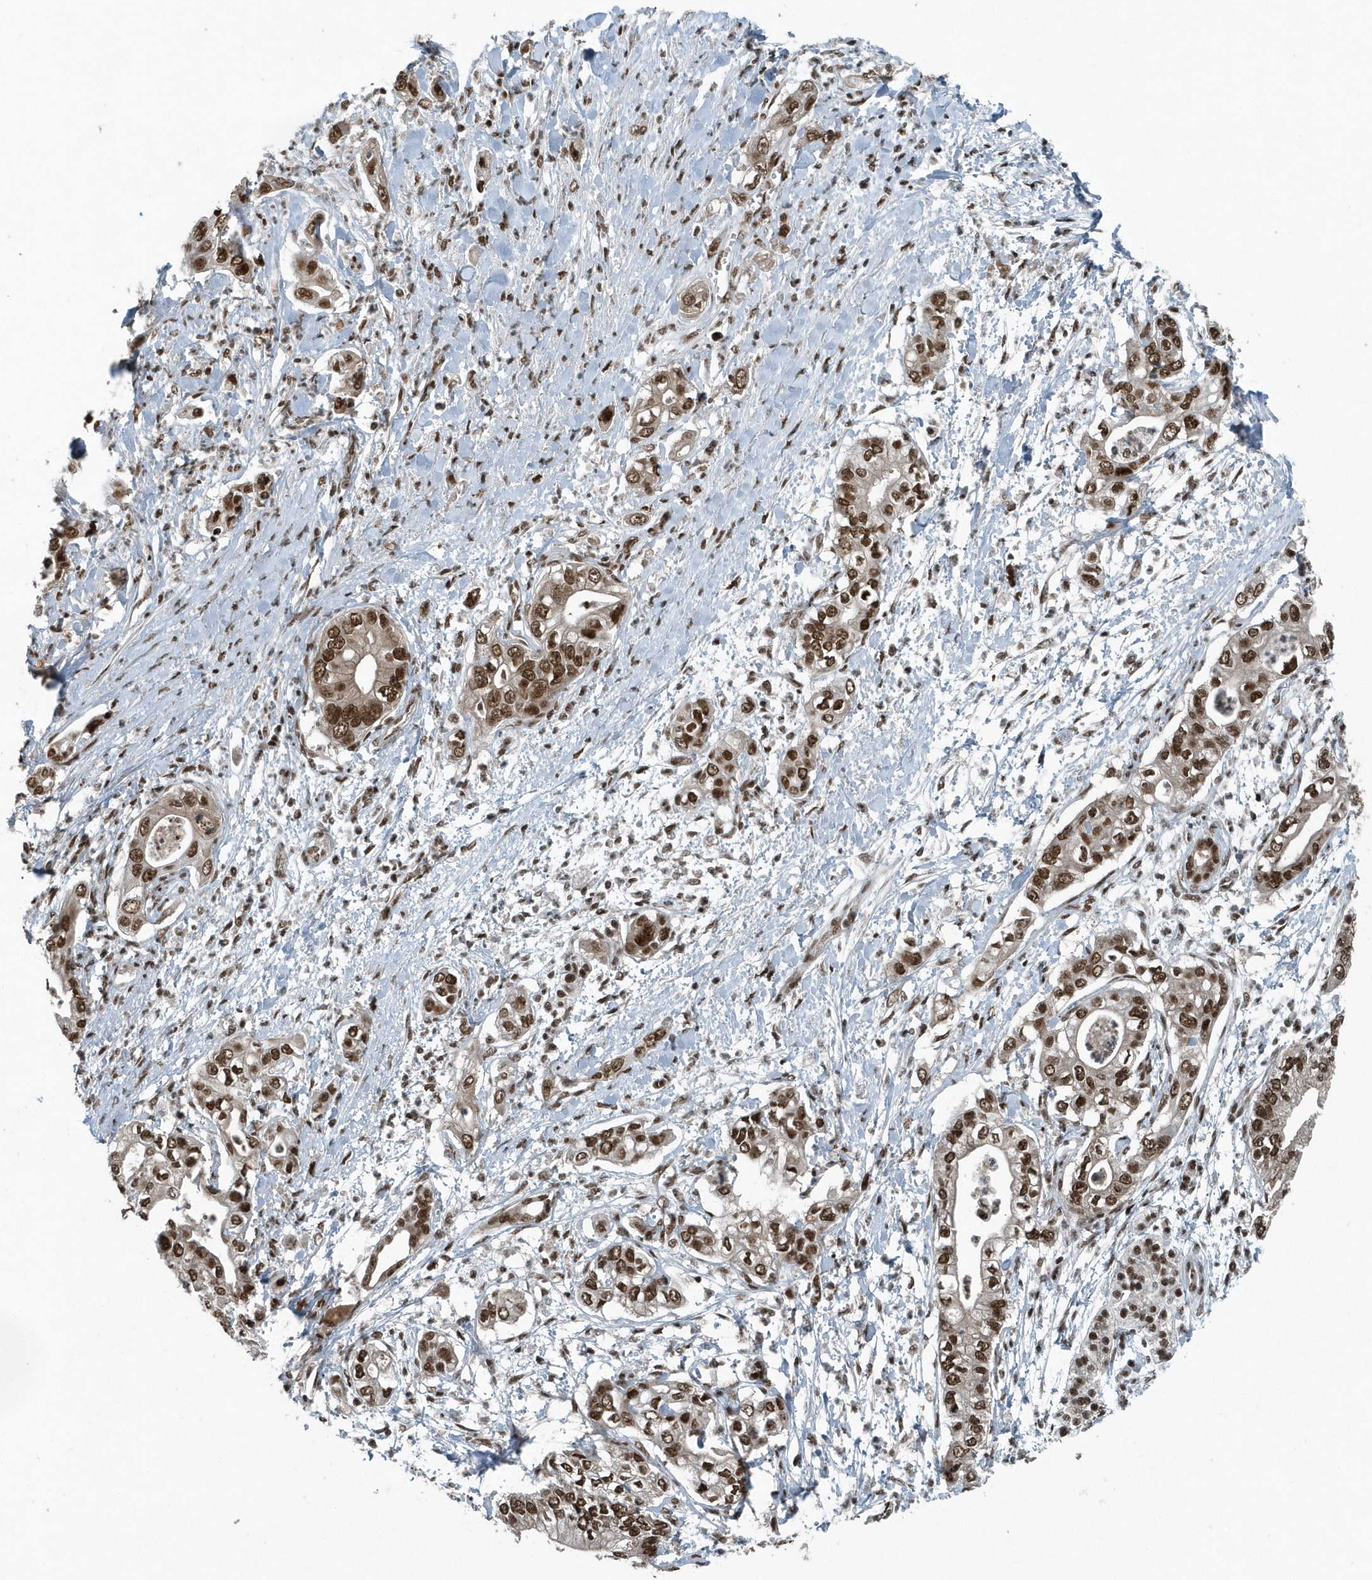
{"staining": {"intensity": "strong", "quantity": ">75%", "location": "nuclear"}, "tissue": "pancreatic cancer", "cell_type": "Tumor cells", "image_type": "cancer", "snomed": [{"axis": "morphology", "description": "Adenocarcinoma, NOS"}, {"axis": "topography", "description": "Pancreas"}], "caption": "Adenocarcinoma (pancreatic) stained with DAB (3,3'-diaminobenzidine) immunohistochemistry (IHC) exhibits high levels of strong nuclear expression in about >75% of tumor cells. (DAB (3,3'-diaminobenzidine) IHC, brown staining for protein, blue staining for nuclei).", "gene": "YTHDC1", "patient": {"sex": "female", "age": 78}}